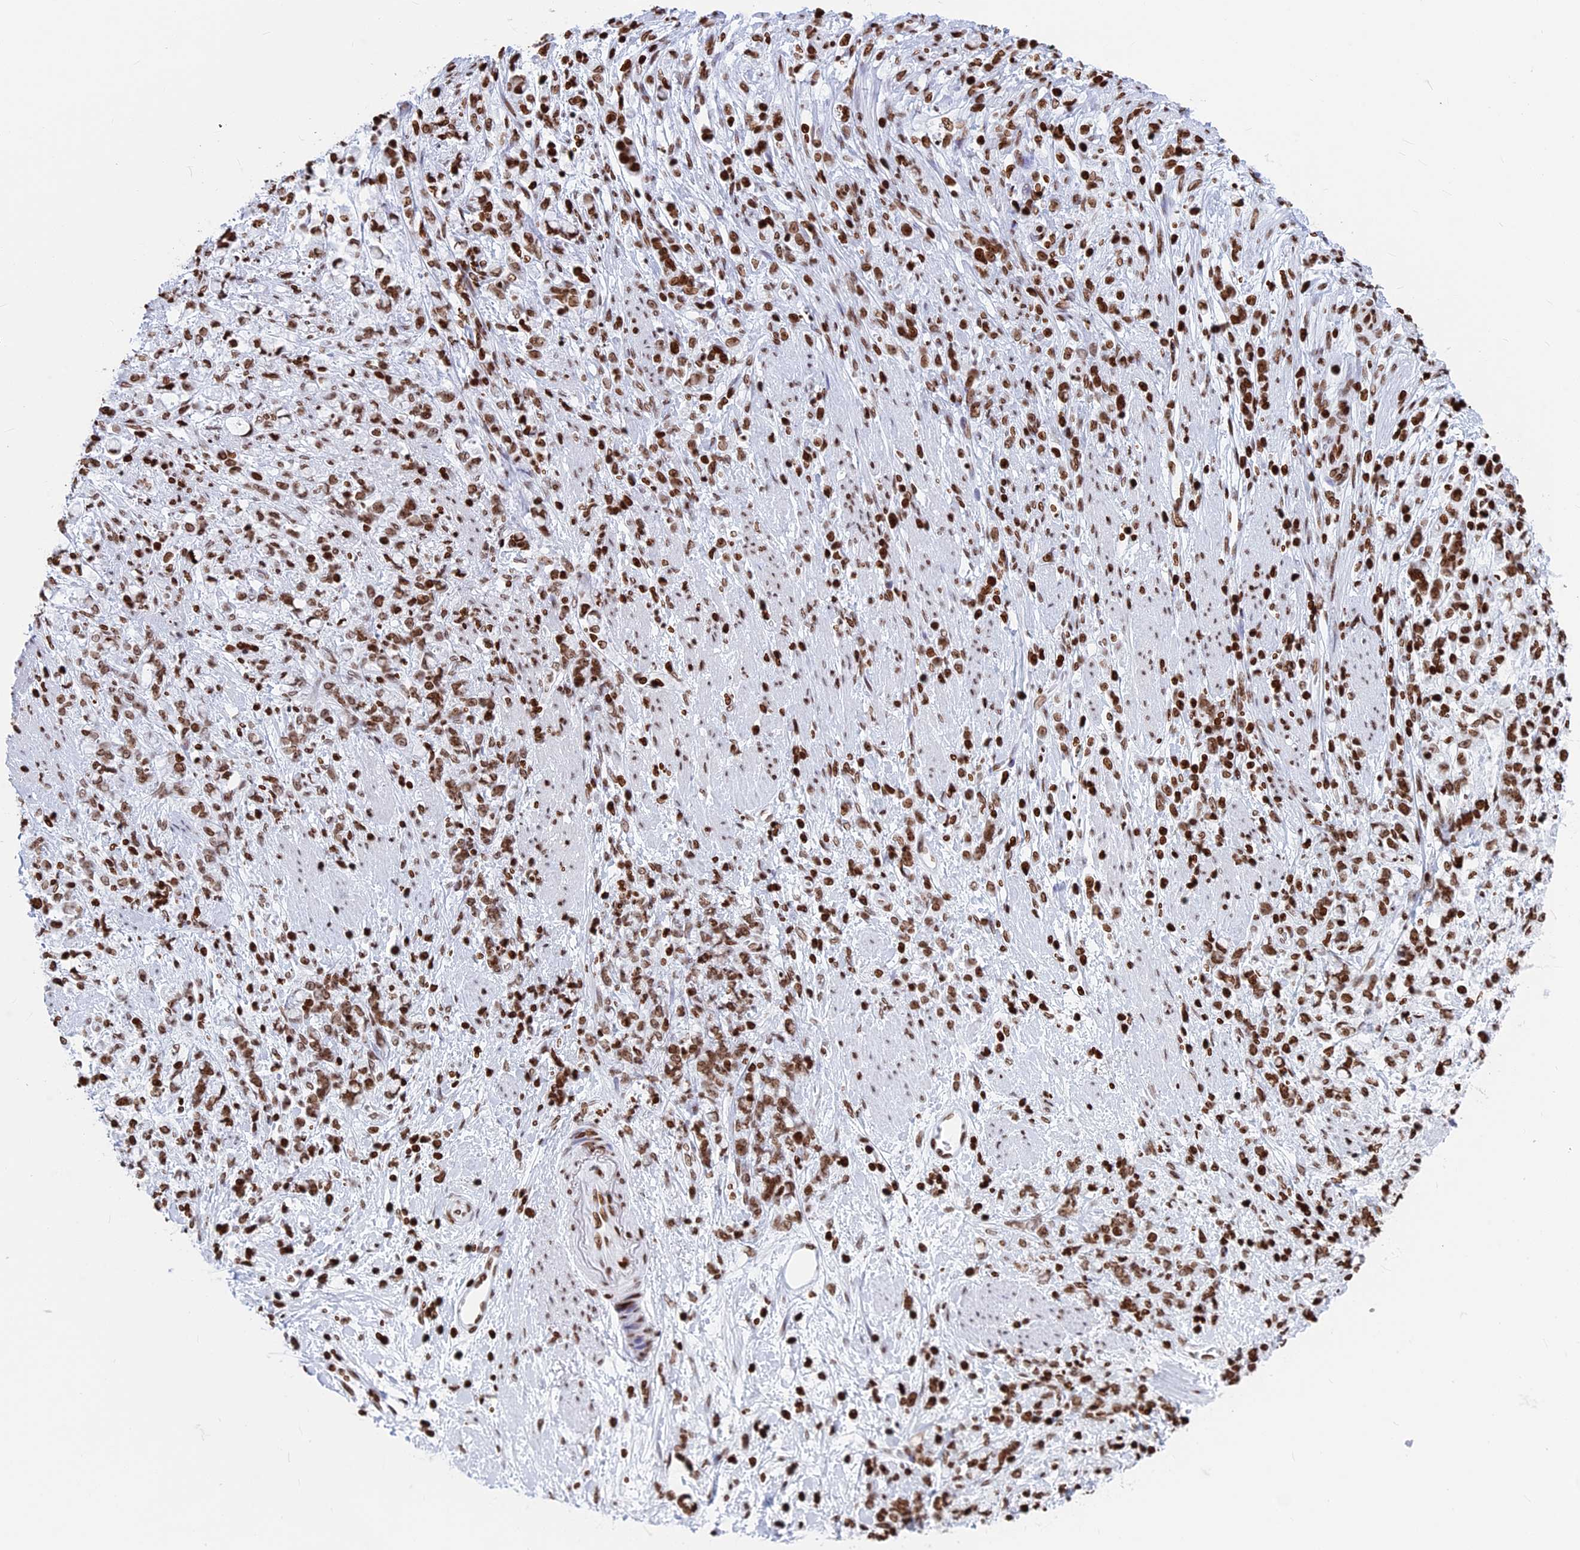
{"staining": {"intensity": "strong", "quantity": ">75%", "location": "nuclear"}, "tissue": "stomach cancer", "cell_type": "Tumor cells", "image_type": "cancer", "snomed": [{"axis": "morphology", "description": "Adenocarcinoma, NOS"}, {"axis": "topography", "description": "Stomach"}], "caption": "Brown immunohistochemical staining in stomach cancer displays strong nuclear positivity in about >75% of tumor cells.", "gene": "APOBEC3A", "patient": {"sex": "female", "age": 60}}